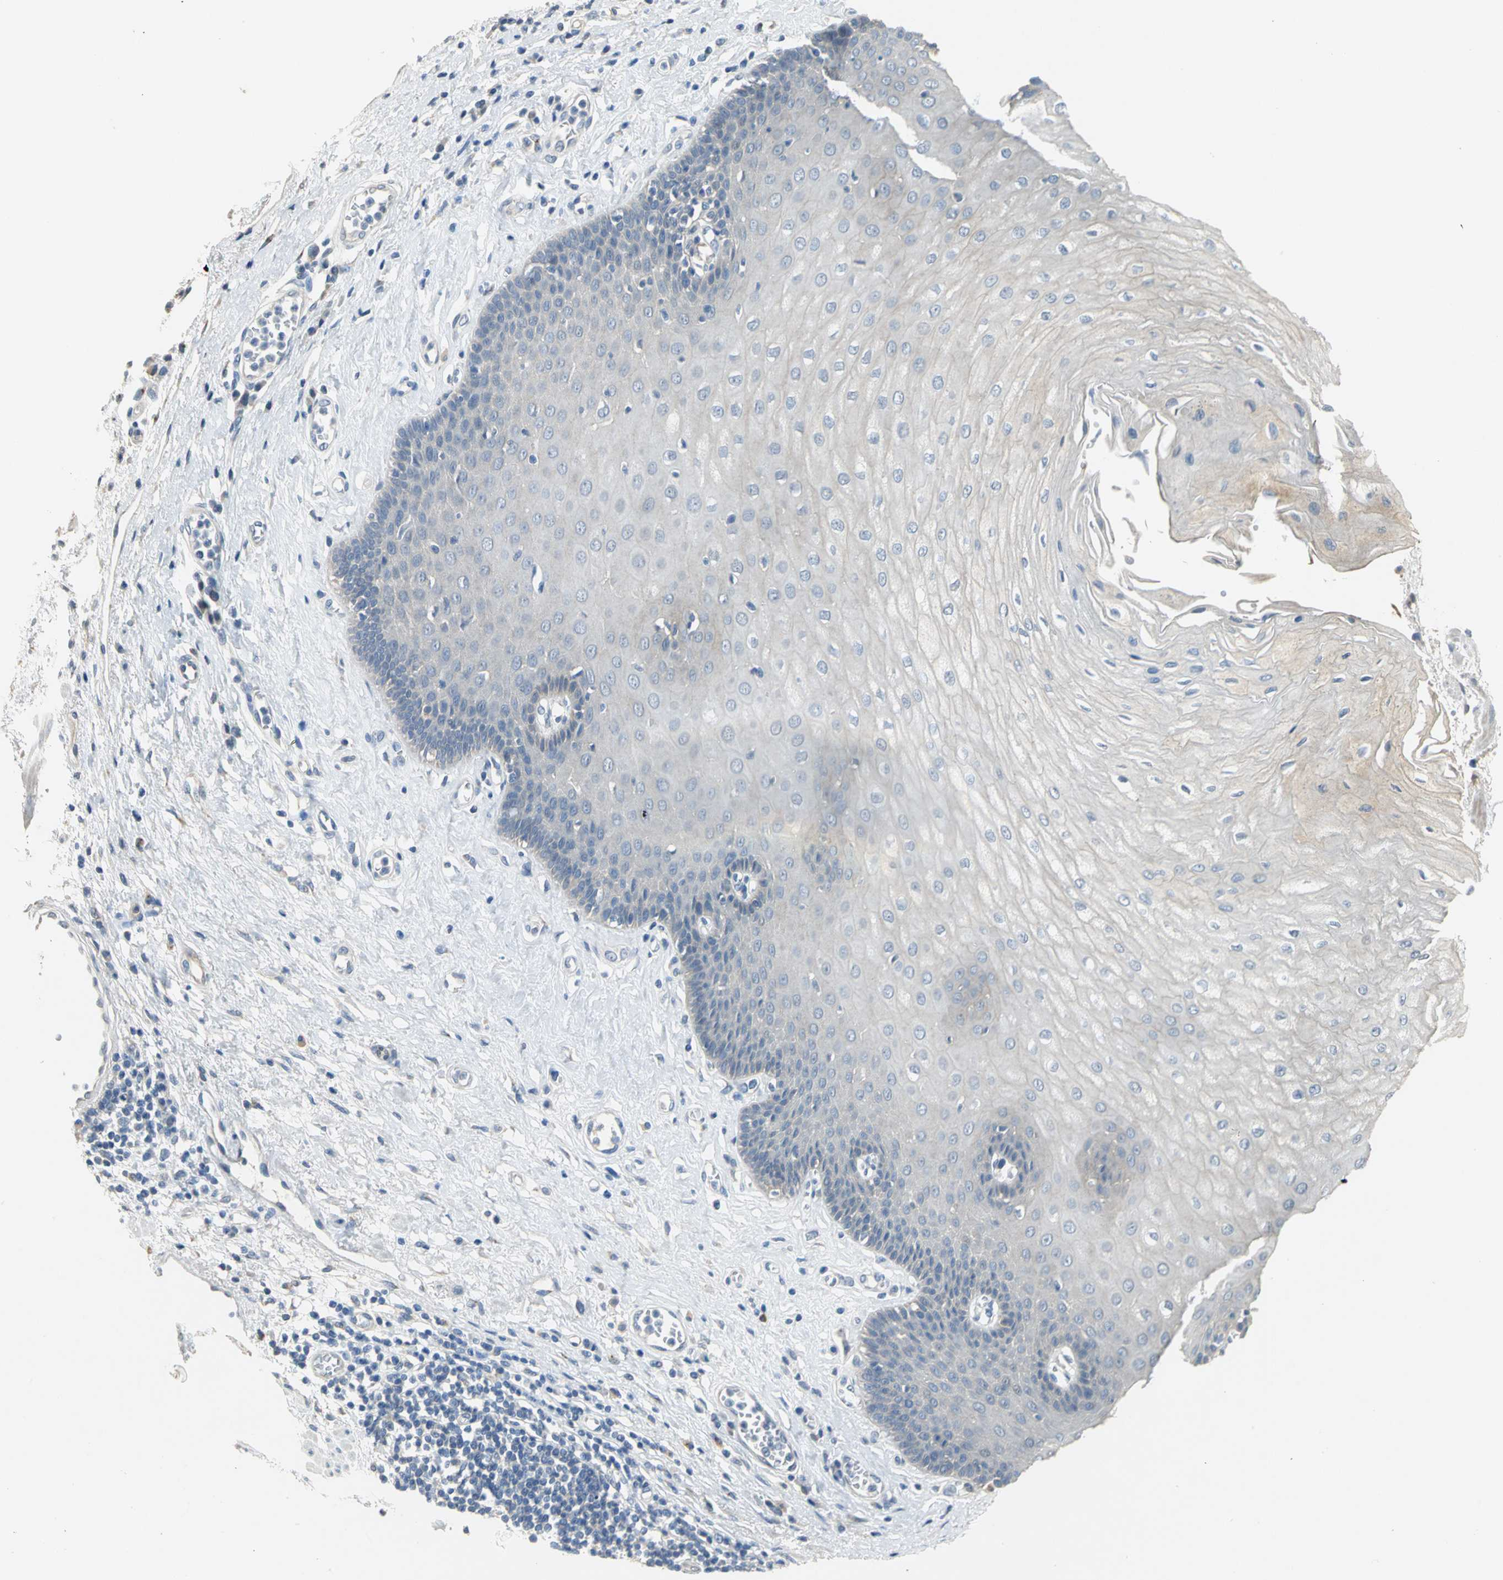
{"staining": {"intensity": "weak", "quantity": "<25%", "location": "cytoplasmic/membranous"}, "tissue": "esophagus", "cell_type": "Squamous epithelial cells", "image_type": "normal", "snomed": [{"axis": "morphology", "description": "Normal tissue, NOS"}, {"axis": "morphology", "description": "Squamous cell carcinoma, NOS"}, {"axis": "topography", "description": "Esophagus"}], "caption": "Squamous epithelial cells show no significant protein expression in normal esophagus. (DAB (3,3'-diaminobenzidine) immunohistochemistry, high magnification).", "gene": "IL17RB", "patient": {"sex": "male", "age": 65}}